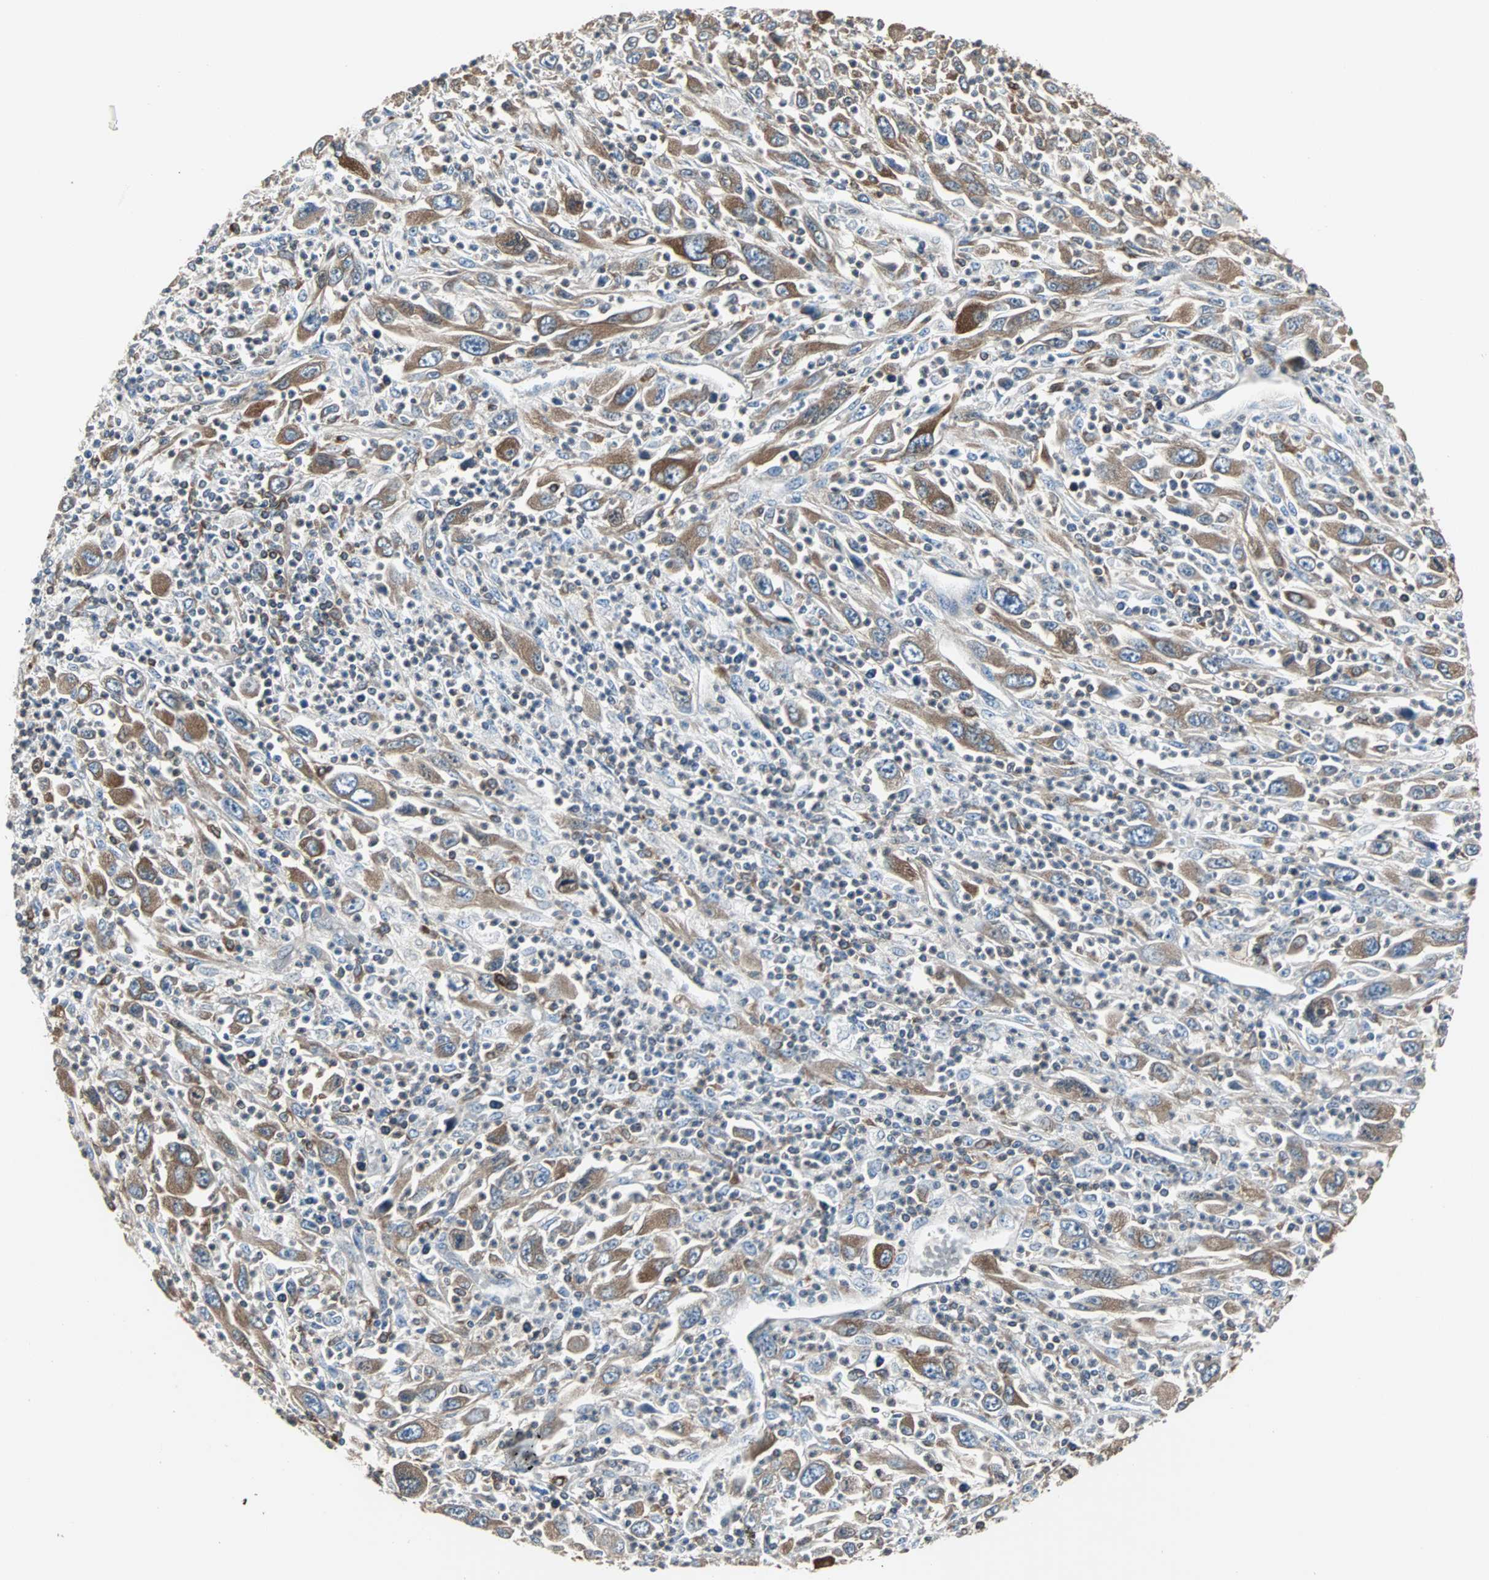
{"staining": {"intensity": "moderate", "quantity": ">75%", "location": "cytoplasmic/membranous"}, "tissue": "melanoma", "cell_type": "Tumor cells", "image_type": "cancer", "snomed": [{"axis": "morphology", "description": "Malignant melanoma, Metastatic site"}, {"axis": "topography", "description": "Skin"}], "caption": "Malignant melanoma (metastatic site) tissue exhibits moderate cytoplasmic/membranous staining in about >75% of tumor cells, visualized by immunohistochemistry.", "gene": "LRRFIP1", "patient": {"sex": "female", "age": 56}}